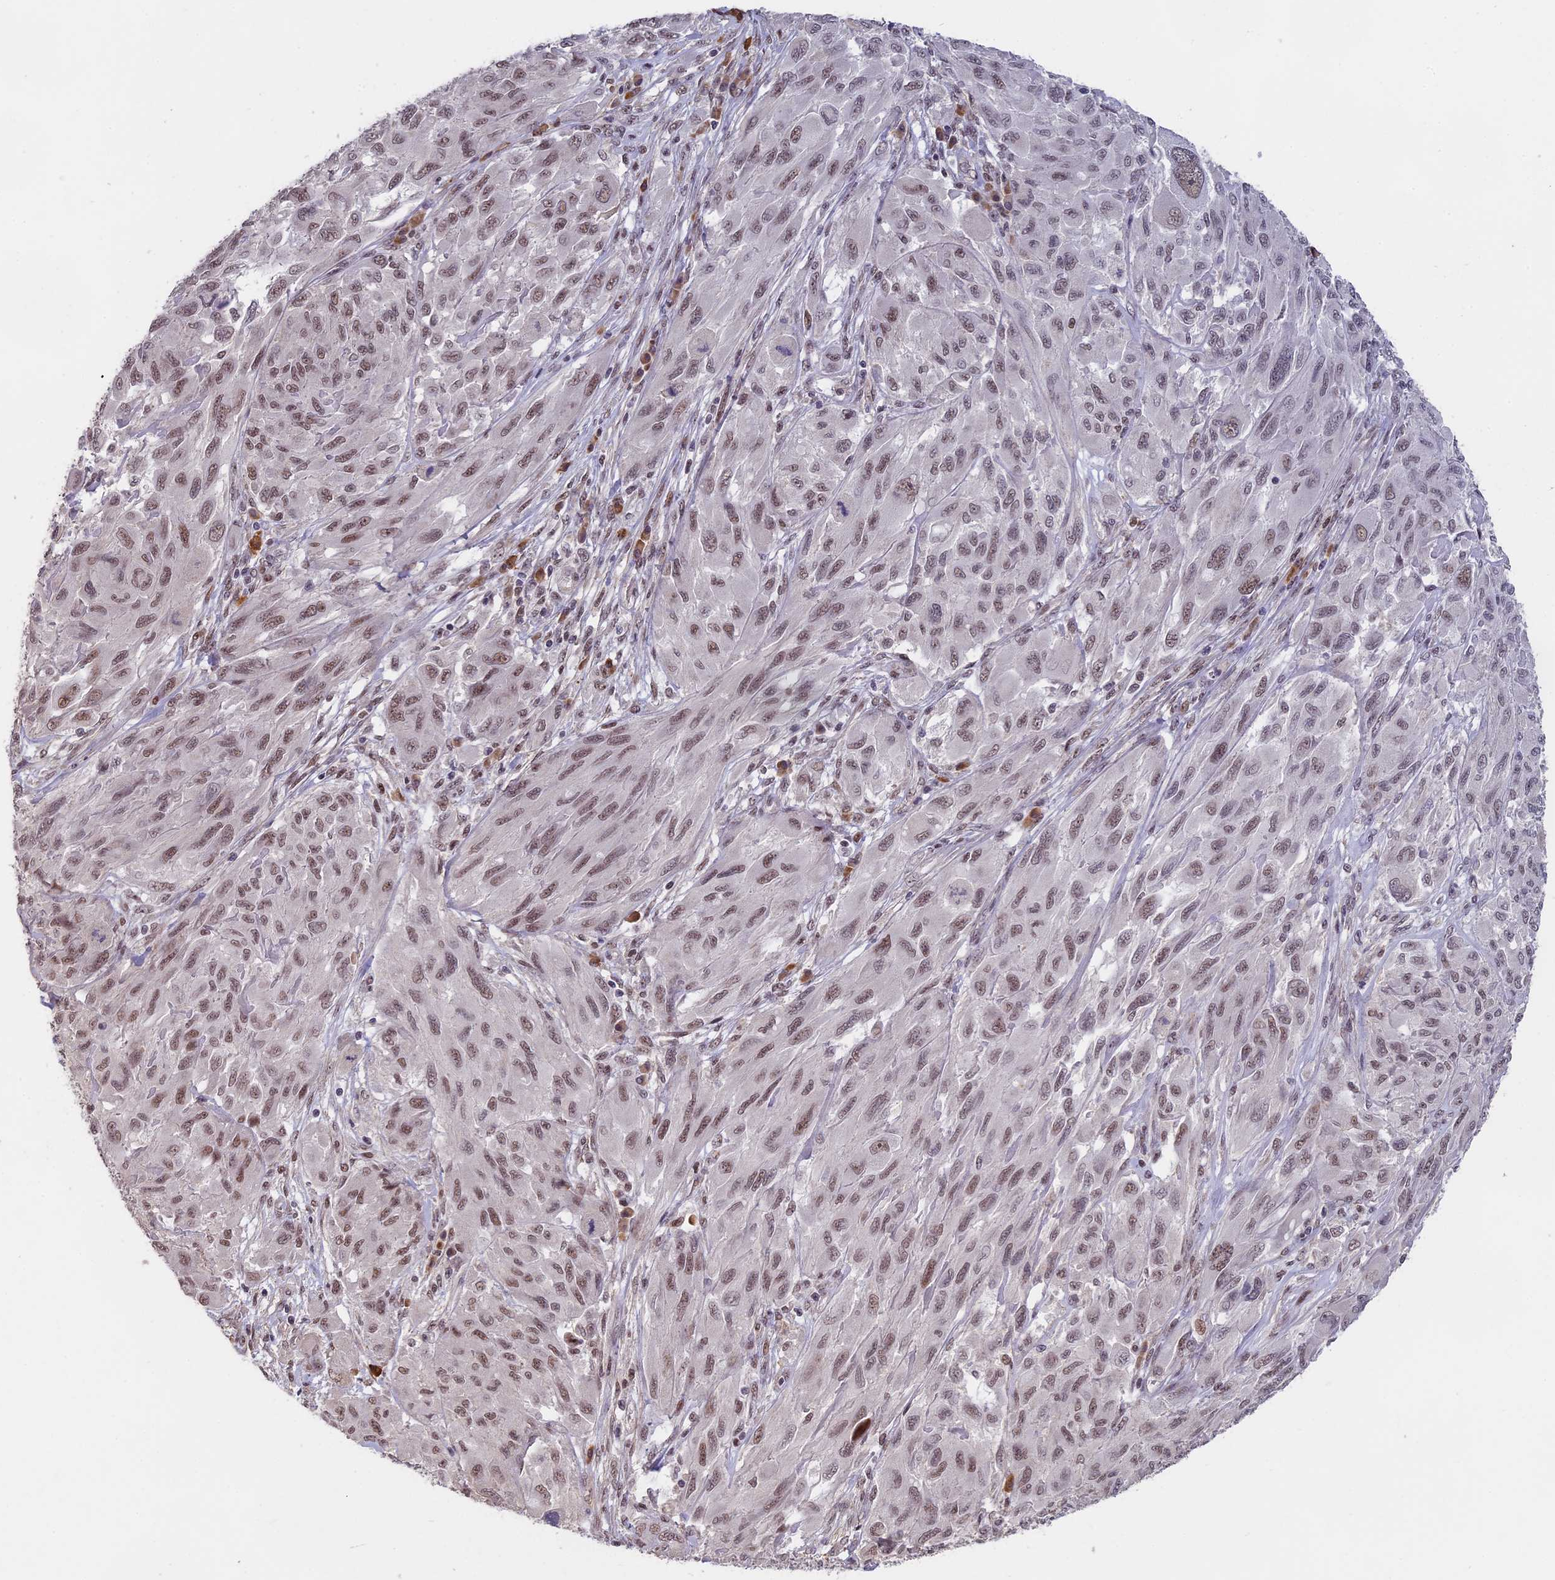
{"staining": {"intensity": "moderate", "quantity": ">75%", "location": "nuclear"}, "tissue": "melanoma", "cell_type": "Tumor cells", "image_type": "cancer", "snomed": [{"axis": "morphology", "description": "Malignant melanoma, NOS"}, {"axis": "topography", "description": "Skin"}], "caption": "High-magnification brightfield microscopy of melanoma stained with DAB (brown) and counterstained with hematoxylin (blue). tumor cells exhibit moderate nuclear expression is identified in approximately>75% of cells.", "gene": "MORF4L1", "patient": {"sex": "female", "age": 91}}